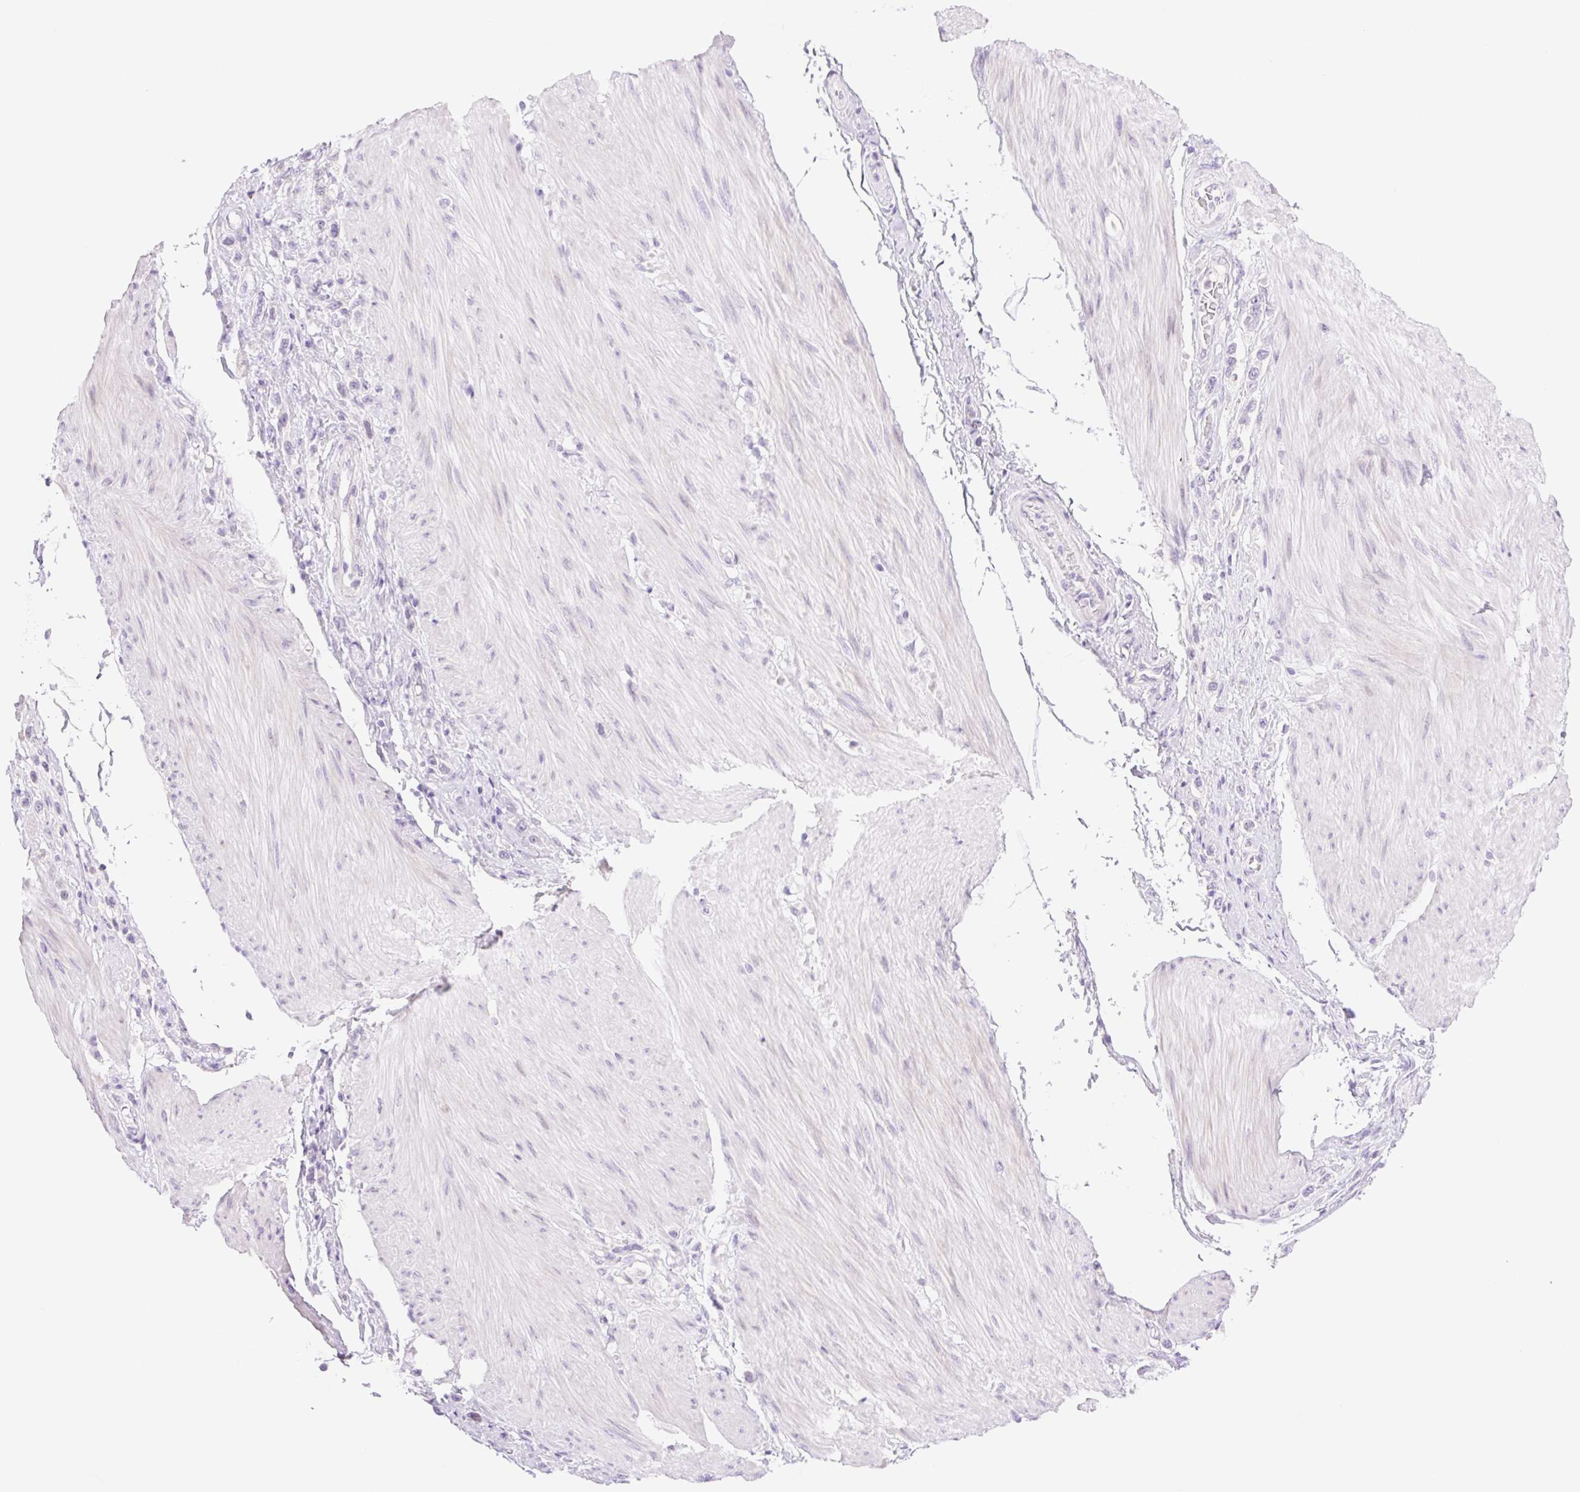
{"staining": {"intensity": "negative", "quantity": "none", "location": "none"}, "tissue": "stomach cancer", "cell_type": "Tumor cells", "image_type": "cancer", "snomed": [{"axis": "morphology", "description": "Adenocarcinoma, NOS"}, {"axis": "topography", "description": "Stomach"}], "caption": "Immunohistochemistry histopathology image of stomach cancer stained for a protein (brown), which demonstrates no staining in tumor cells.", "gene": "TBX15", "patient": {"sex": "female", "age": 65}}